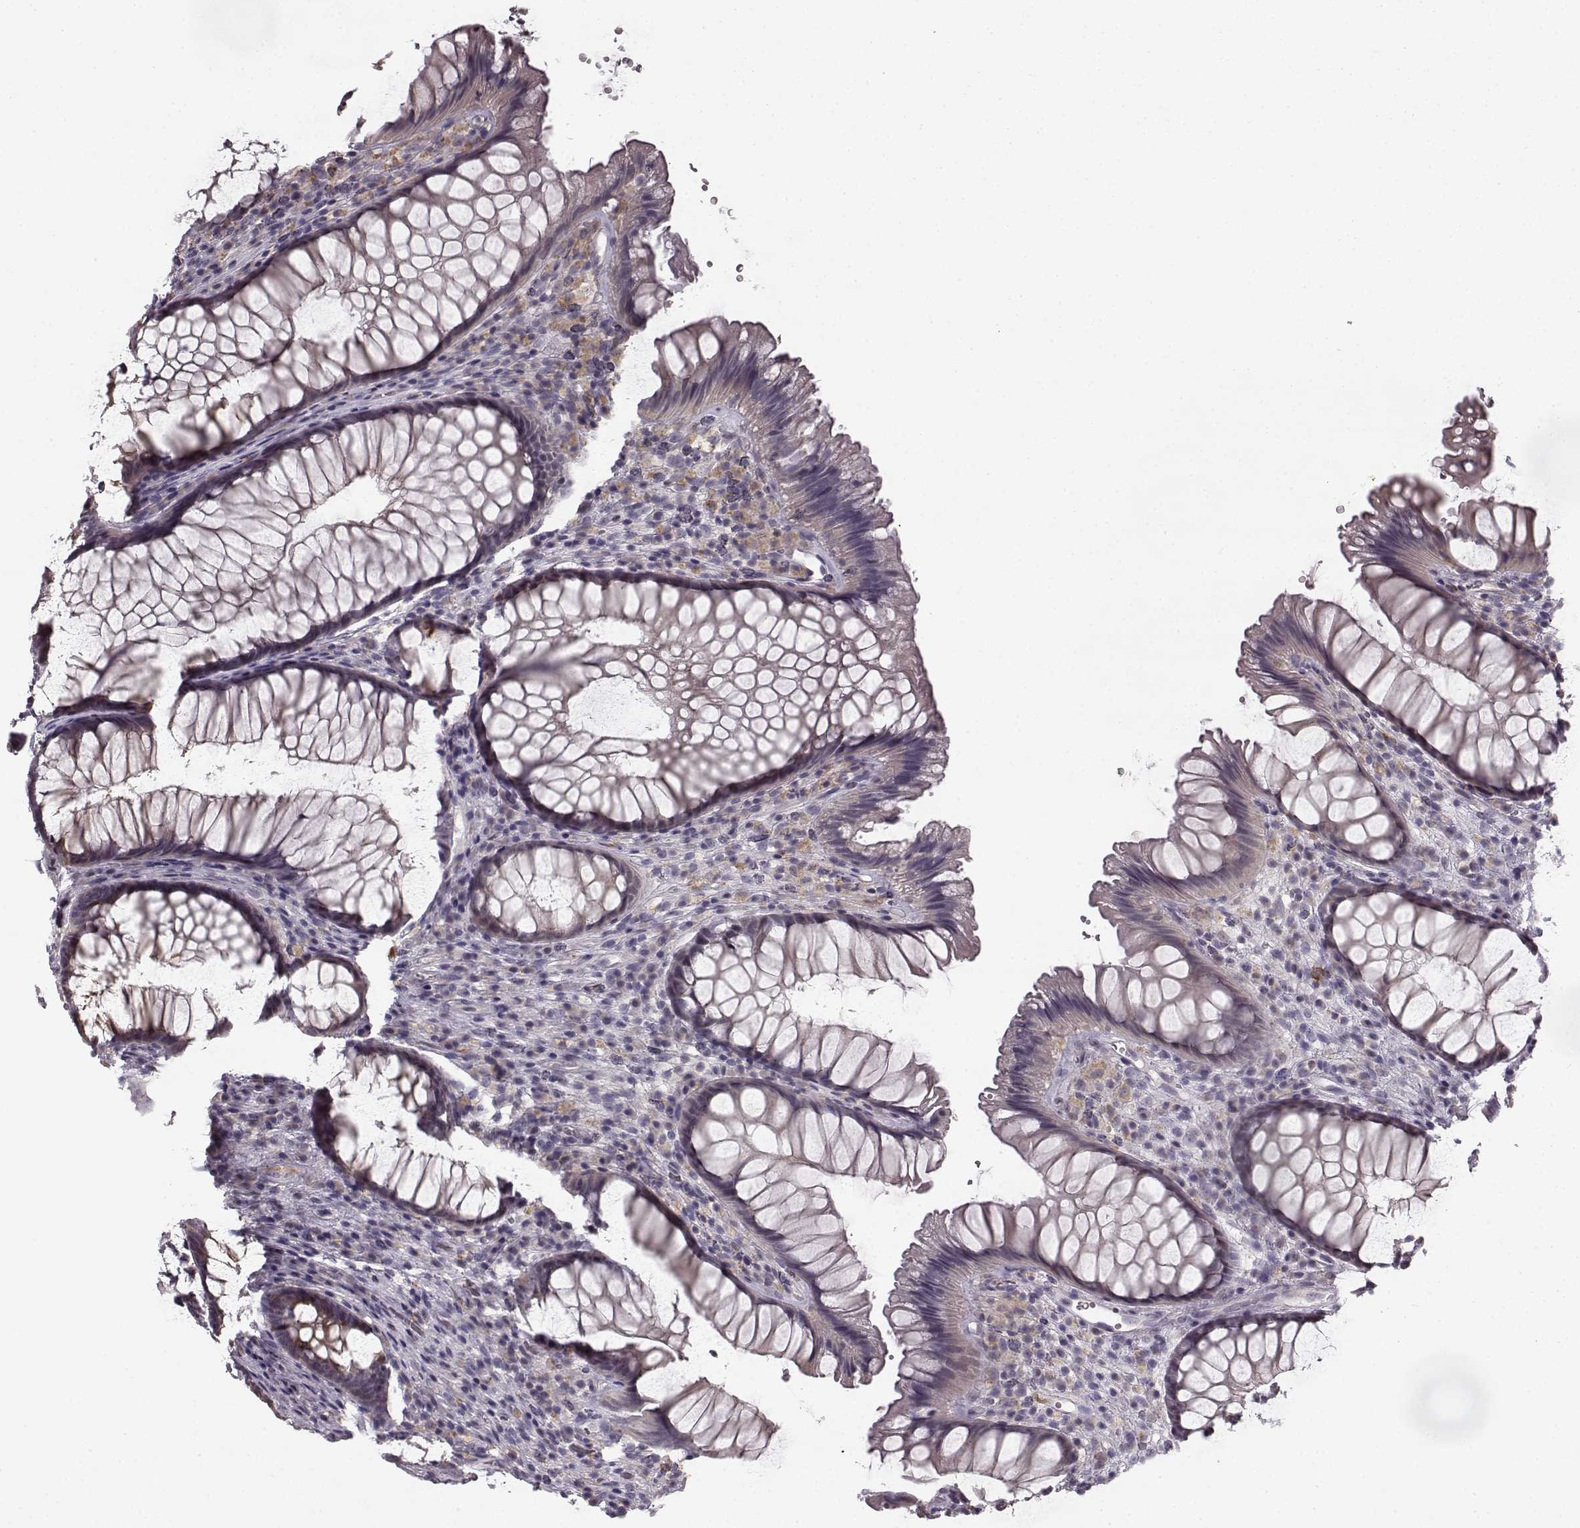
{"staining": {"intensity": "weak", "quantity": "<25%", "location": "cytoplasmic/membranous"}, "tissue": "rectum", "cell_type": "Glandular cells", "image_type": "normal", "snomed": [{"axis": "morphology", "description": "Normal tissue, NOS"}, {"axis": "topography", "description": "Smooth muscle"}, {"axis": "topography", "description": "Rectum"}], "caption": "The micrograph shows no staining of glandular cells in unremarkable rectum. Brightfield microscopy of immunohistochemistry (IHC) stained with DAB (brown) and hematoxylin (blue), captured at high magnification.", "gene": "HMMR", "patient": {"sex": "male", "age": 53}}